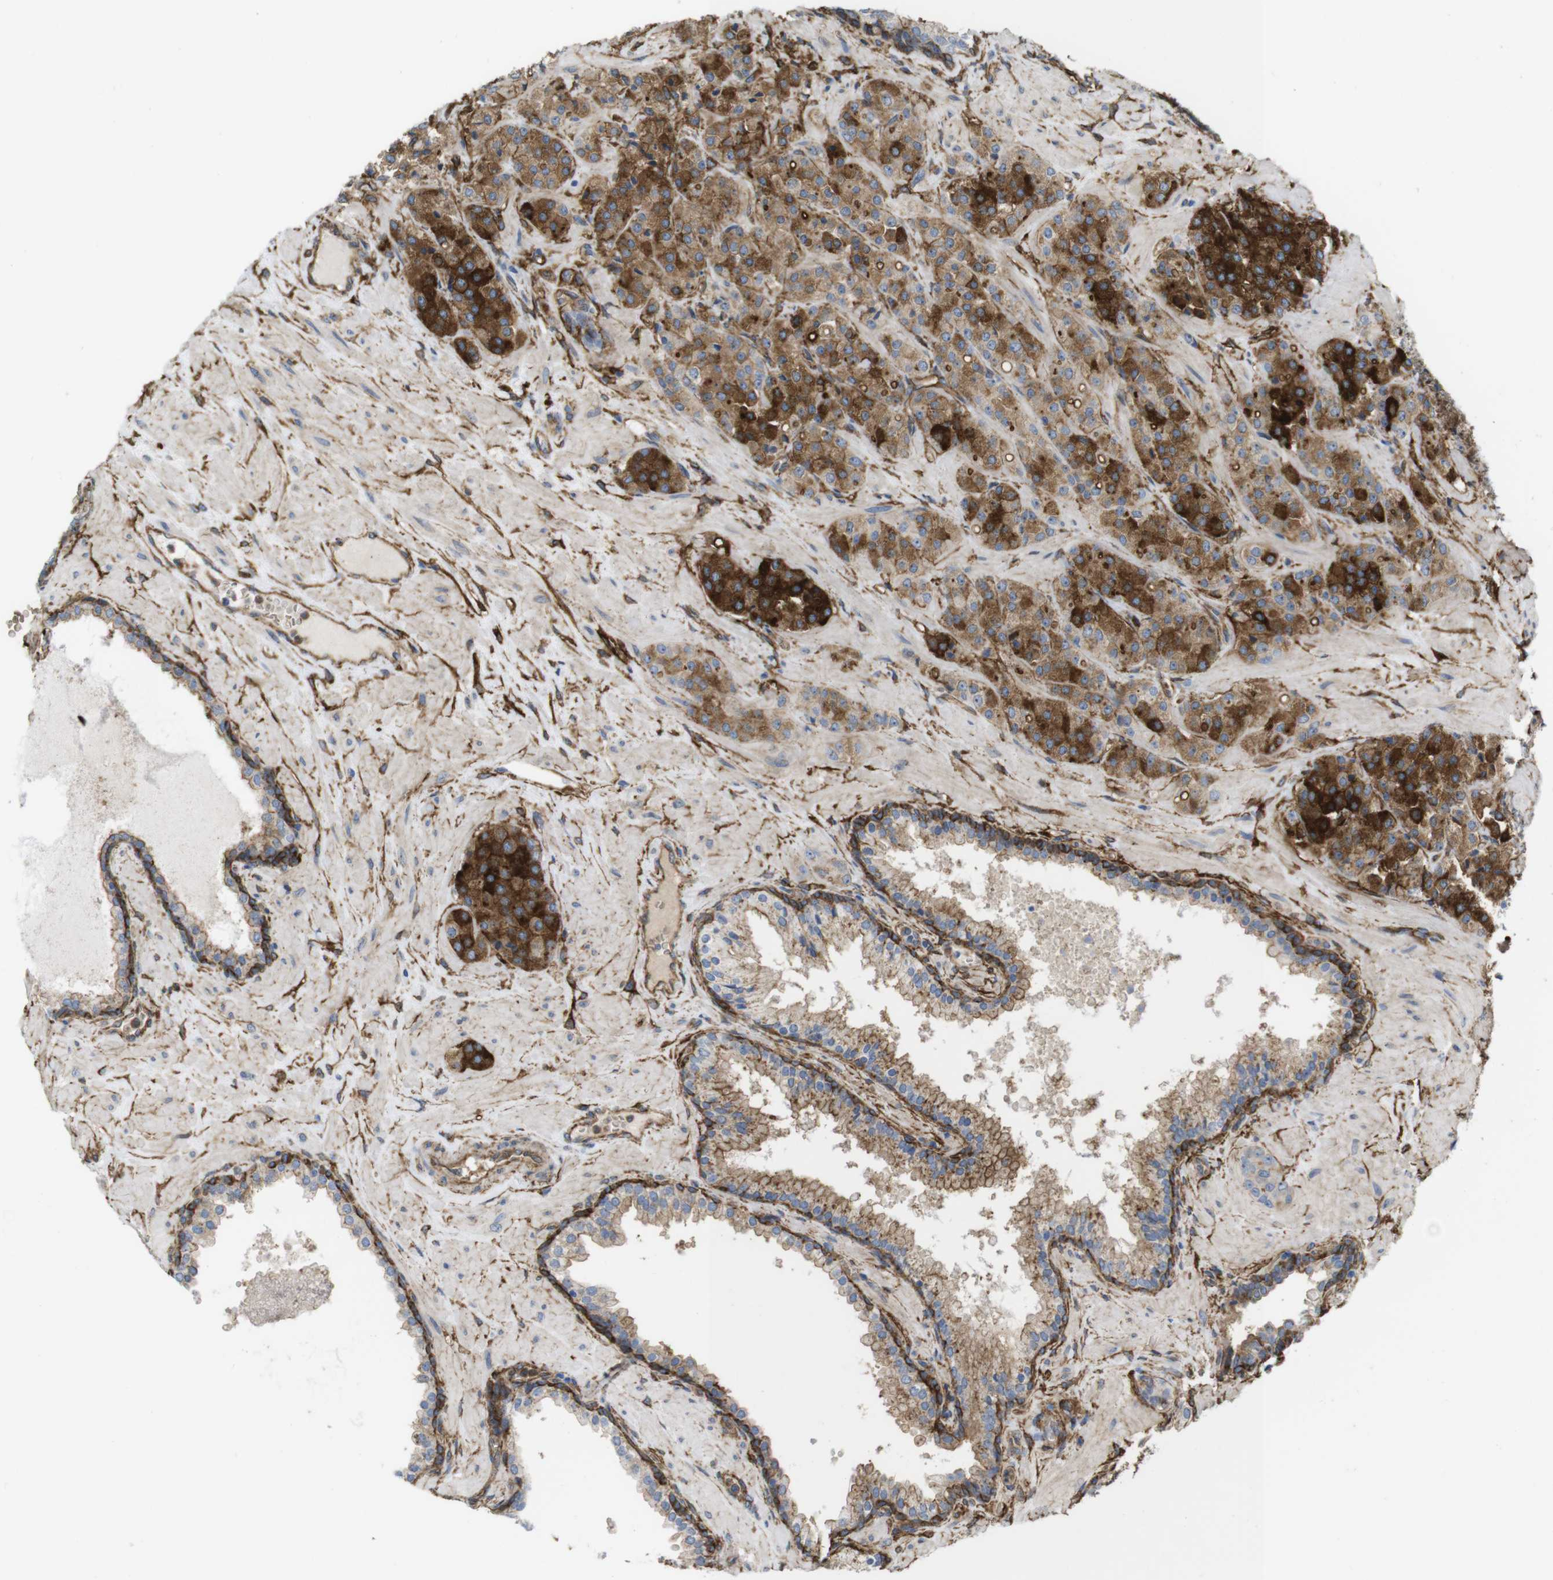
{"staining": {"intensity": "strong", "quantity": ">75%", "location": "cytoplasmic/membranous"}, "tissue": "prostate cancer", "cell_type": "Tumor cells", "image_type": "cancer", "snomed": [{"axis": "morphology", "description": "Adenocarcinoma, High grade"}, {"axis": "topography", "description": "Prostate"}], "caption": "This image exhibits immunohistochemistry staining of high-grade adenocarcinoma (prostate), with high strong cytoplasmic/membranous positivity in about >75% of tumor cells.", "gene": "CYBRD1", "patient": {"sex": "male", "age": 64}}